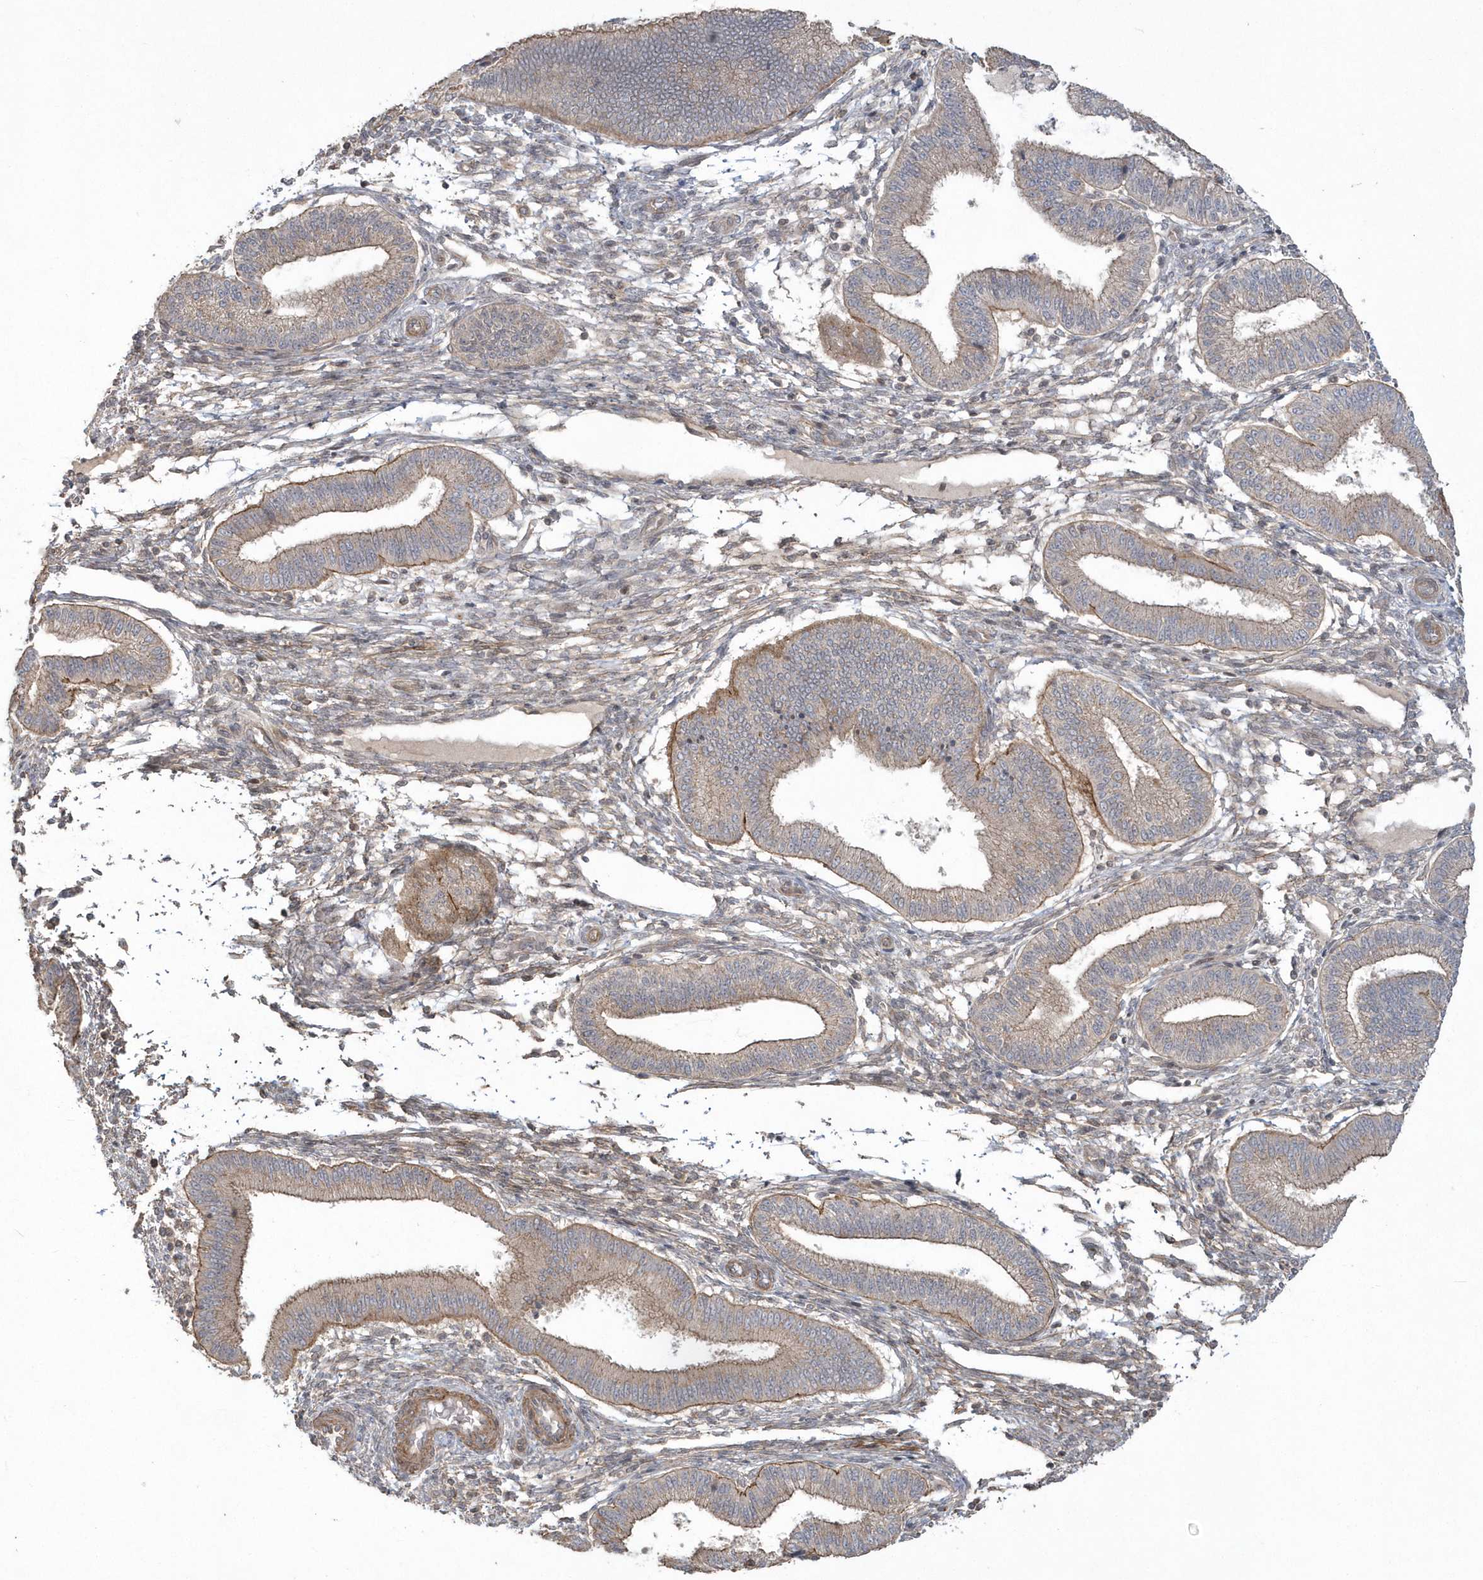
{"staining": {"intensity": "moderate", "quantity": "25%-75%", "location": "cytoplasmic/membranous"}, "tissue": "endometrium", "cell_type": "Cells in endometrial stroma", "image_type": "normal", "snomed": [{"axis": "morphology", "description": "Normal tissue, NOS"}, {"axis": "topography", "description": "Endometrium"}], "caption": "This micrograph demonstrates immunohistochemistry (IHC) staining of unremarkable endometrium, with medium moderate cytoplasmic/membranous expression in approximately 25%-75% of cells in endometrial stroma.", "gene": "ARMC8", "patient": {"sex": "female", "age": 39}}